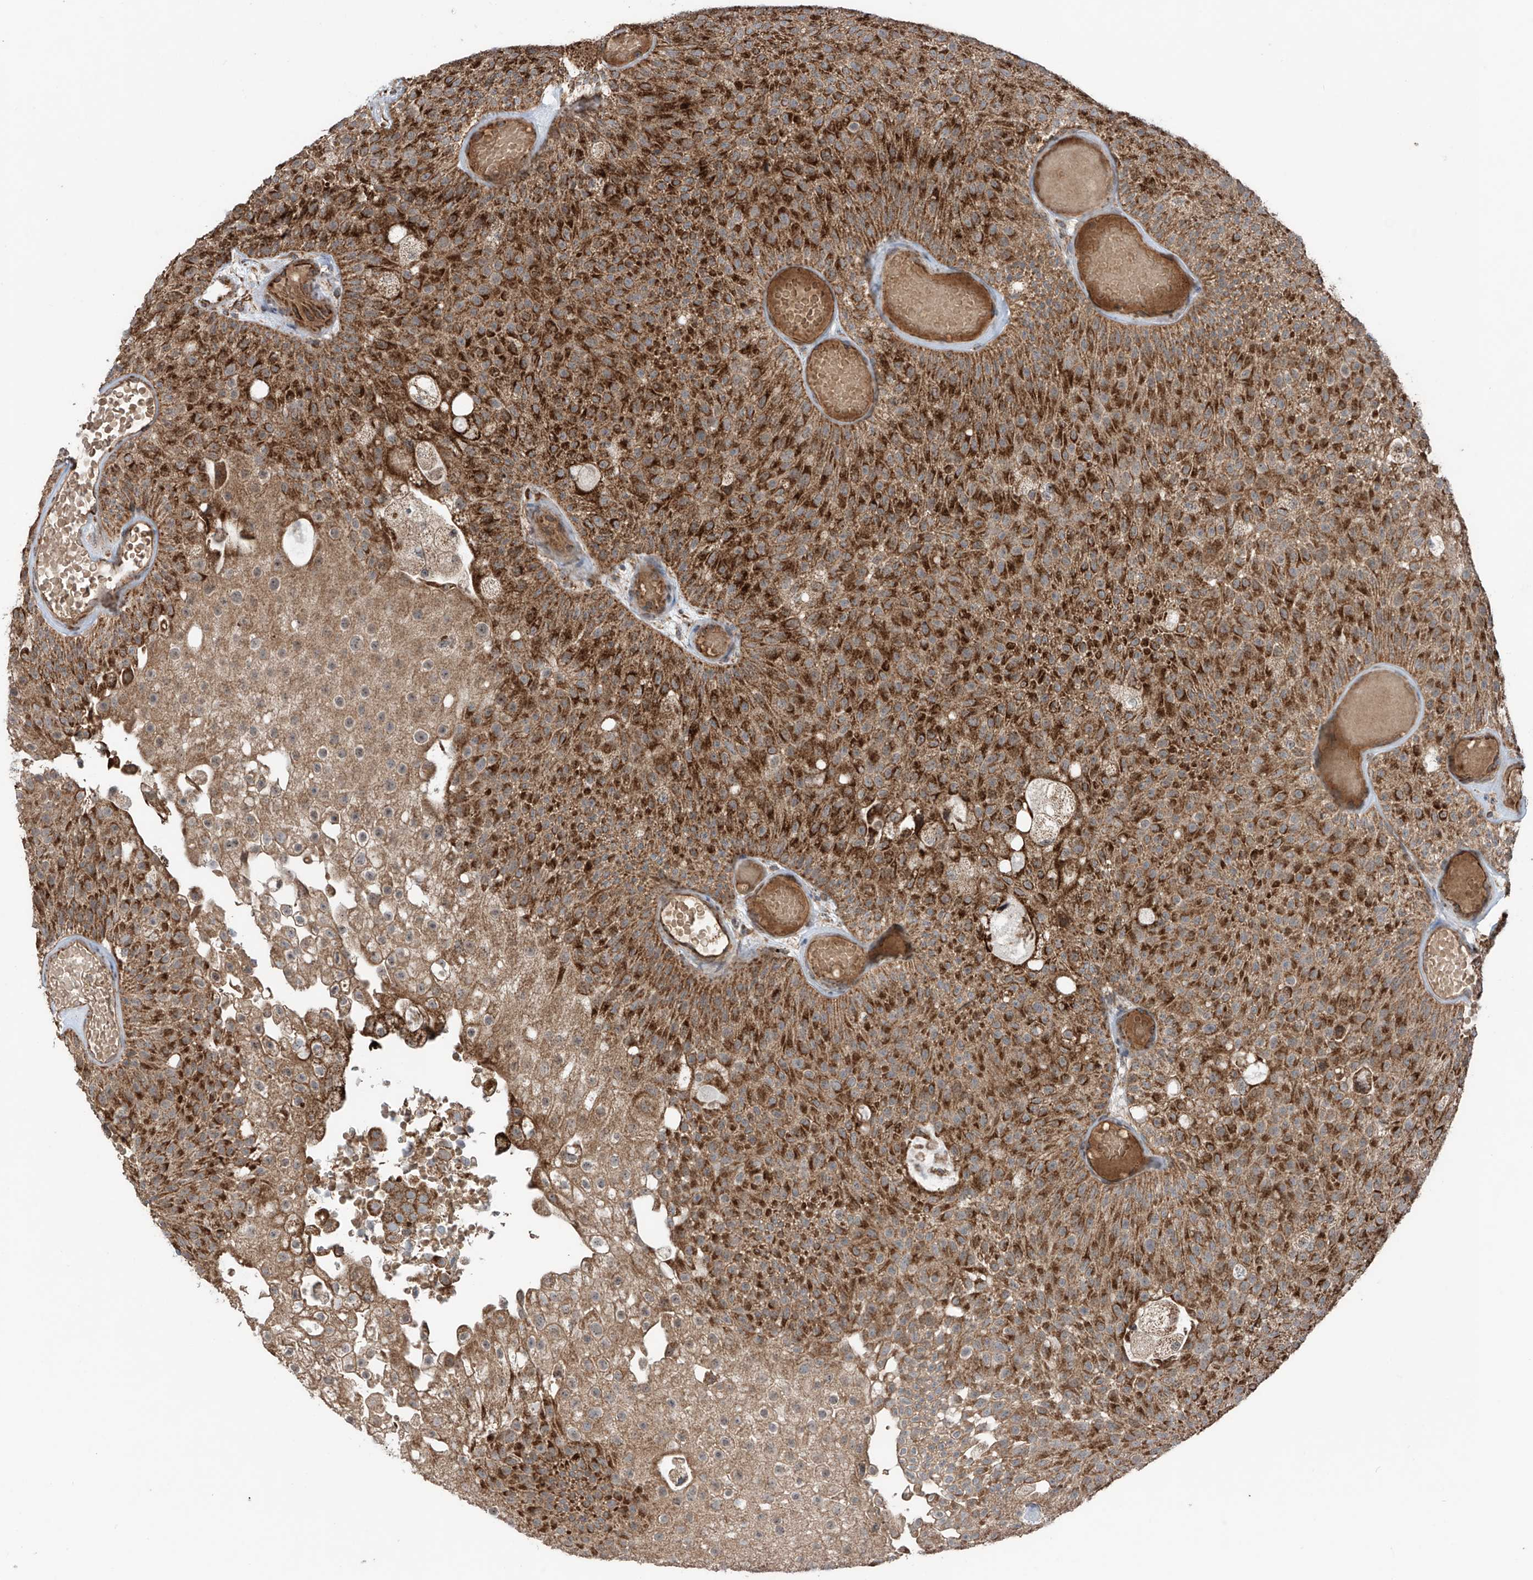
{"staining": {"intensity": "strong", "quantity": "25%-75%", "location": "cytoplasmic/membranous"}, "tissue": "urothelial cancer", "cell_type": "Tumor cells", "image_type": "cancer", "snomed": [{"axis": "morphology", "description": "Urothelial carcinoma, Low grade"}, {"axis": "topography", "description": "Urinary bladder"}], "caption": "Protein expression by immunohistochemistry (IHC) demonstrates strong cytoplasmic/membranous staining in approximately 25%-75% of tumor cells in low-grade urothelial carcinoma.", "gene": "SAMD3", "patient": {"sex": "male", "age": 78}}